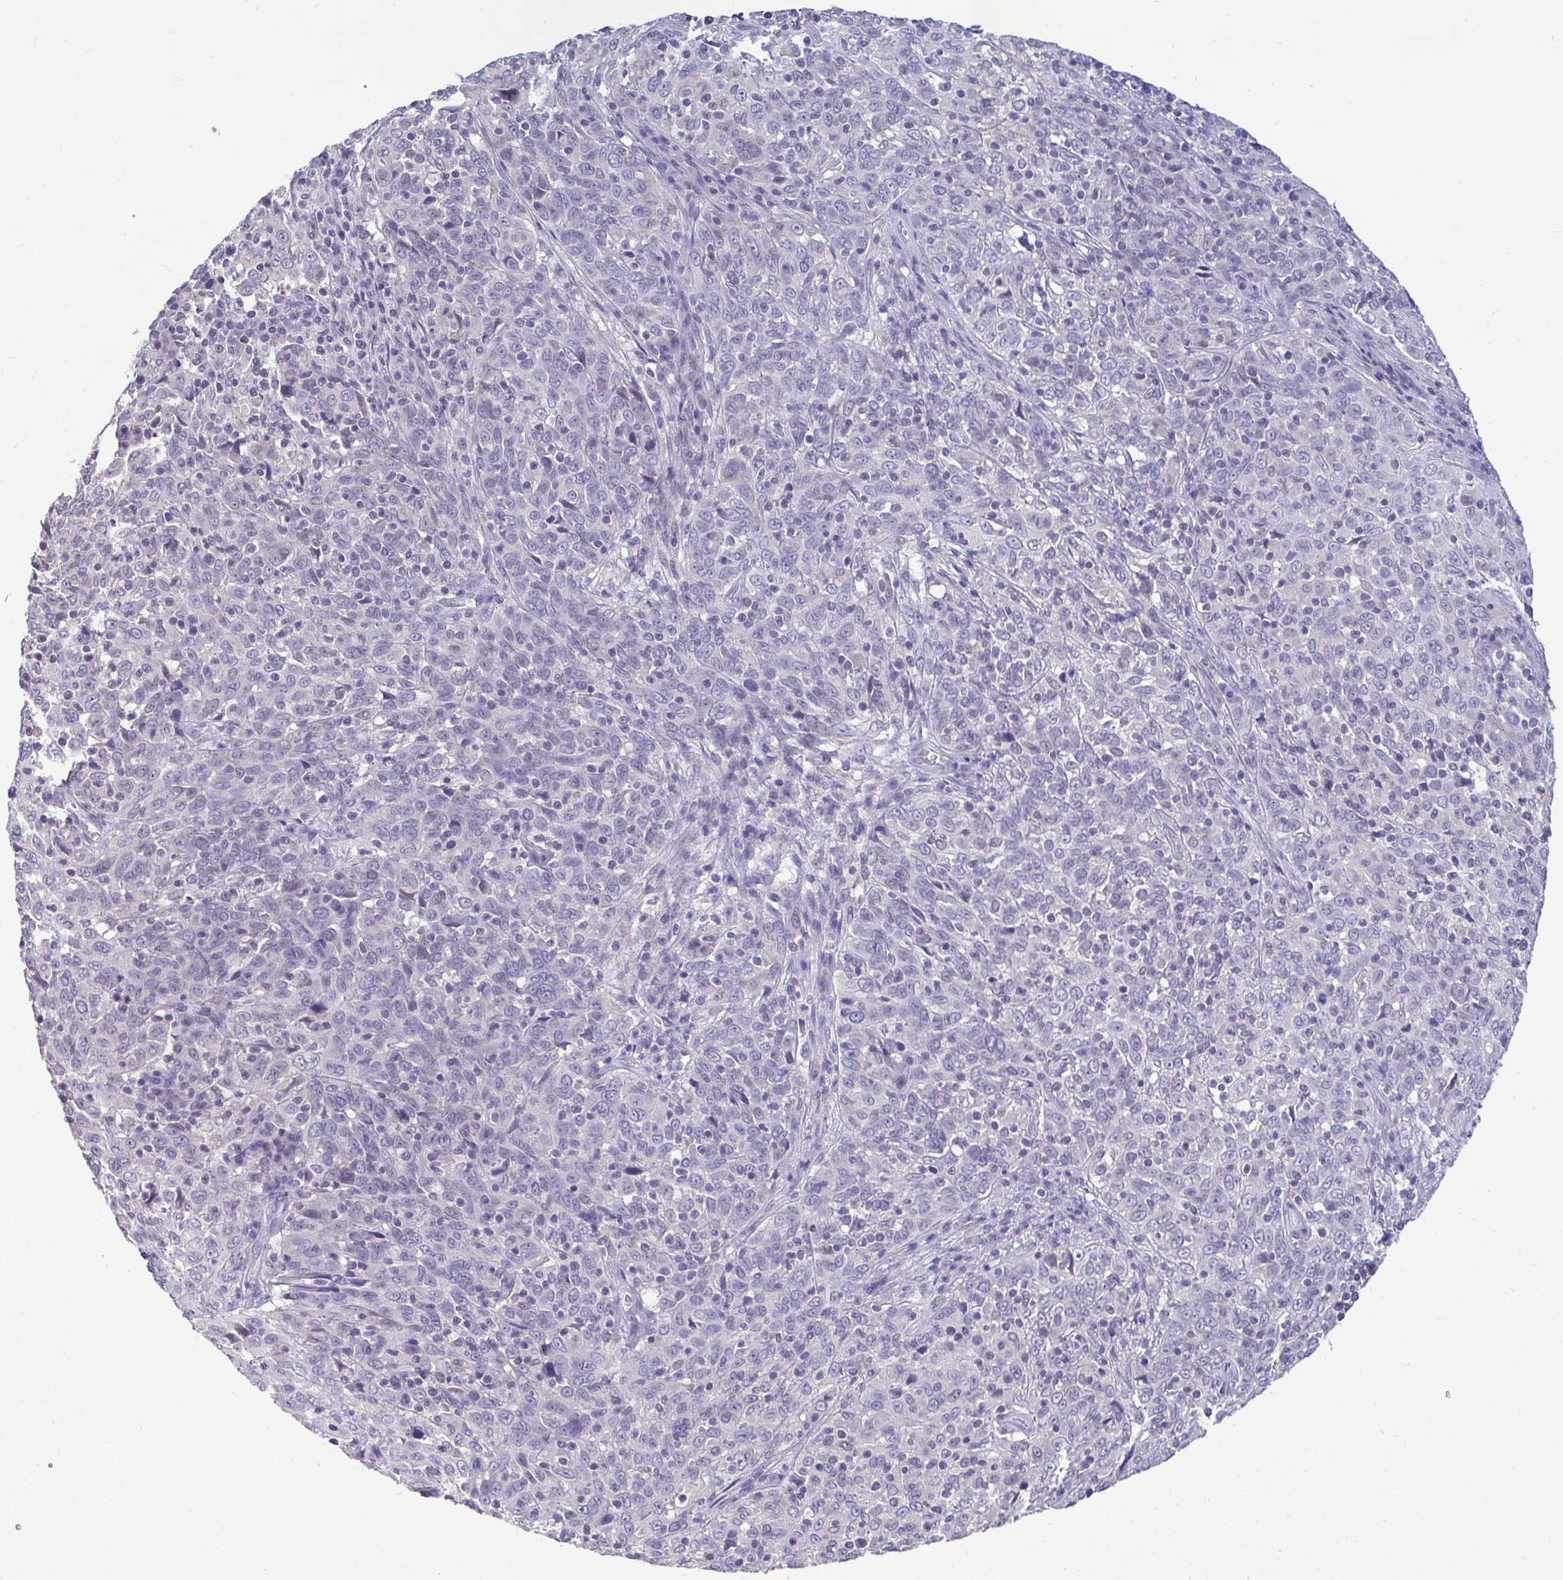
{"staining": {"intensity": "negative", "quantity": "none", "location": "none"}, "tissue": "cervical cancer", "cell_type": "Tumor cells", "image_type": "cancer", "snomed": [{"axis": "morphology", "description": "Squamous cell carcinoma, NOS"}, {"axis": "topography", "description": "Cervix"}], "caption": "This image is of cervical cancer (squamous cell carcinoma) stained with IHC to label a protein in brown with the nuclei are counter-stained blue. There is no staining in tumor cells.", "gene": "PIGK", "patient": {"sex": "female", "age": 46}}